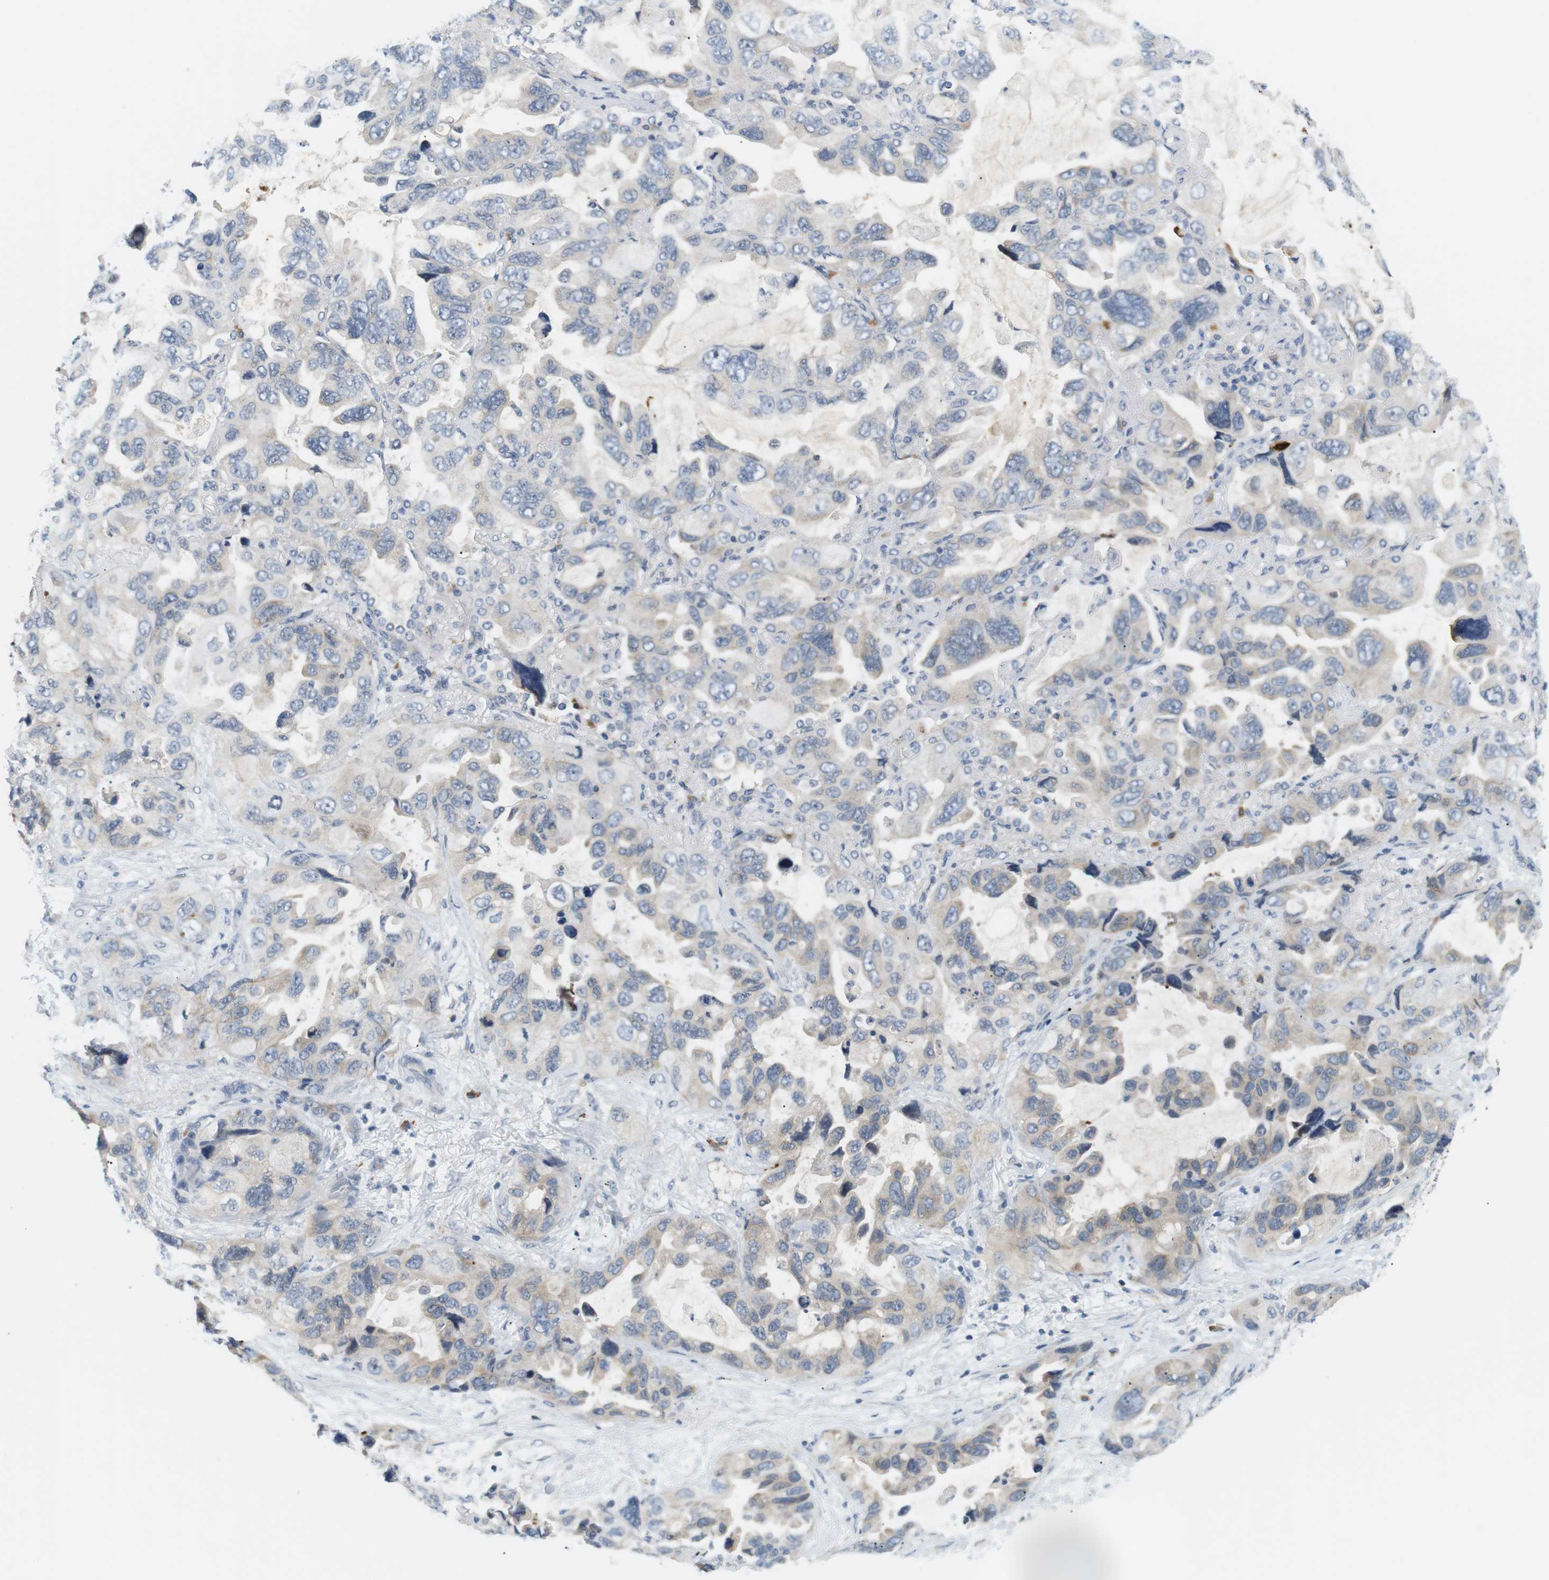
{"staining": {"intensity": "negative", "quantity": "none", "location": "none"}, "tissue": "lung cancer", "cell_type": "Tumor cells", "image_type": "cancer", "snomed": [{"axis": "morphology", "description": "Squamous cell carcinoma, NOS"}, {"axis": "topography", "description": "Lung"}], "caption": "Human lung cancer (squamous cell carcinoma) stained for a protein using immunohistochemistry (IHC) shows no positivity in tumor cells.", "gene": "EVA1C", "patient": {"sex": "female", "age": 73}}